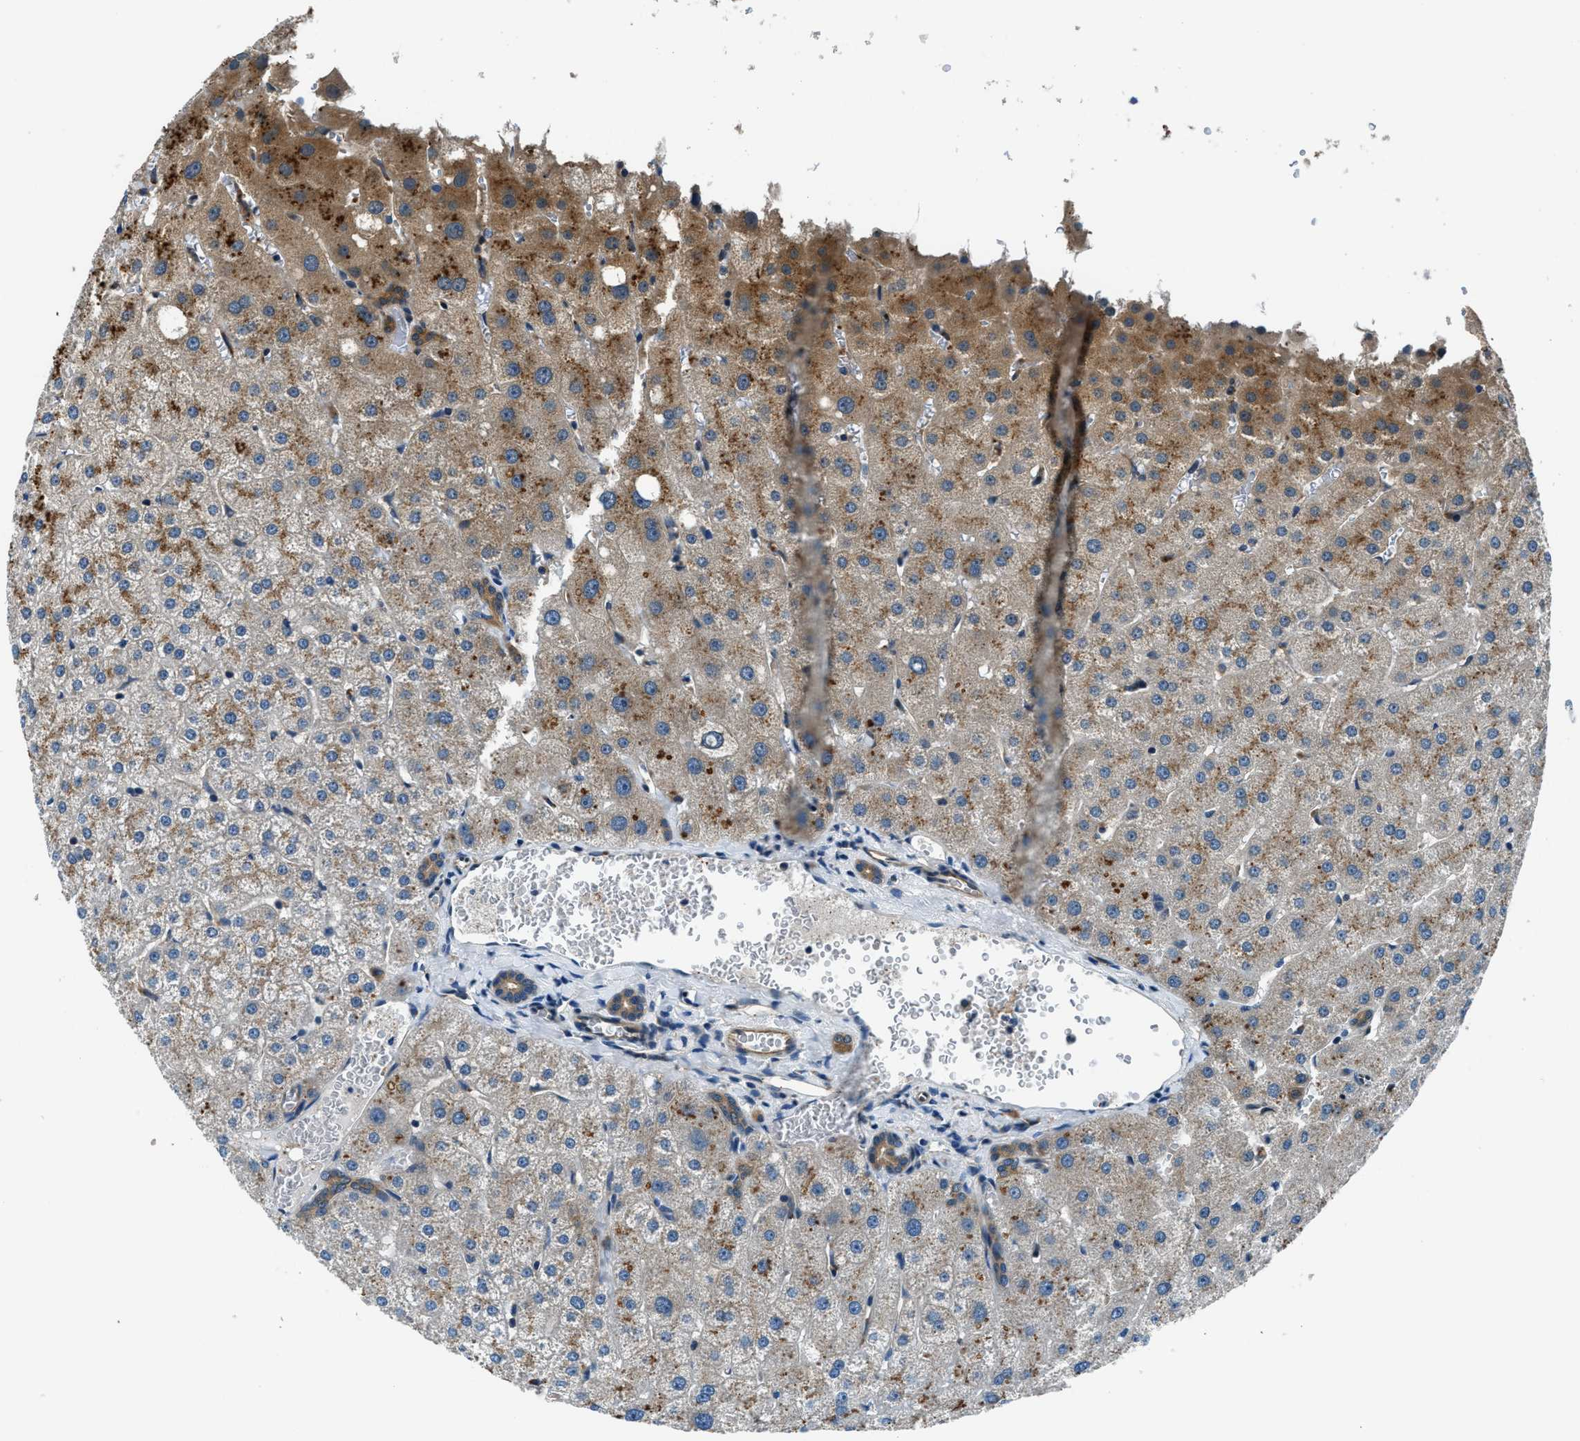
{"staining": {"intensity": "moderate", "quantity": ">75%", "location": "cytoplasmic/membranous"}, "tissue": "liver", "cell_type": "Cholangiocytes", "image_type": "normal", "snomed": [{"axis": "morphology", "description": "Normal tissue, NOS"}, {"axis": "topography", "description": "Liver"}], "caption": "Brown immunohistochemical staining in normal human liver reveals moderate cytoplasmic/membranous staining in approximately >75% of cholangiocytes. (DAB (3,3'-diaminobenzidine) IHC, brown staining for protein, blue staining for nuclei).", "gene": "SLC19A2", "patient": {"sex": "male", "age": 73}}